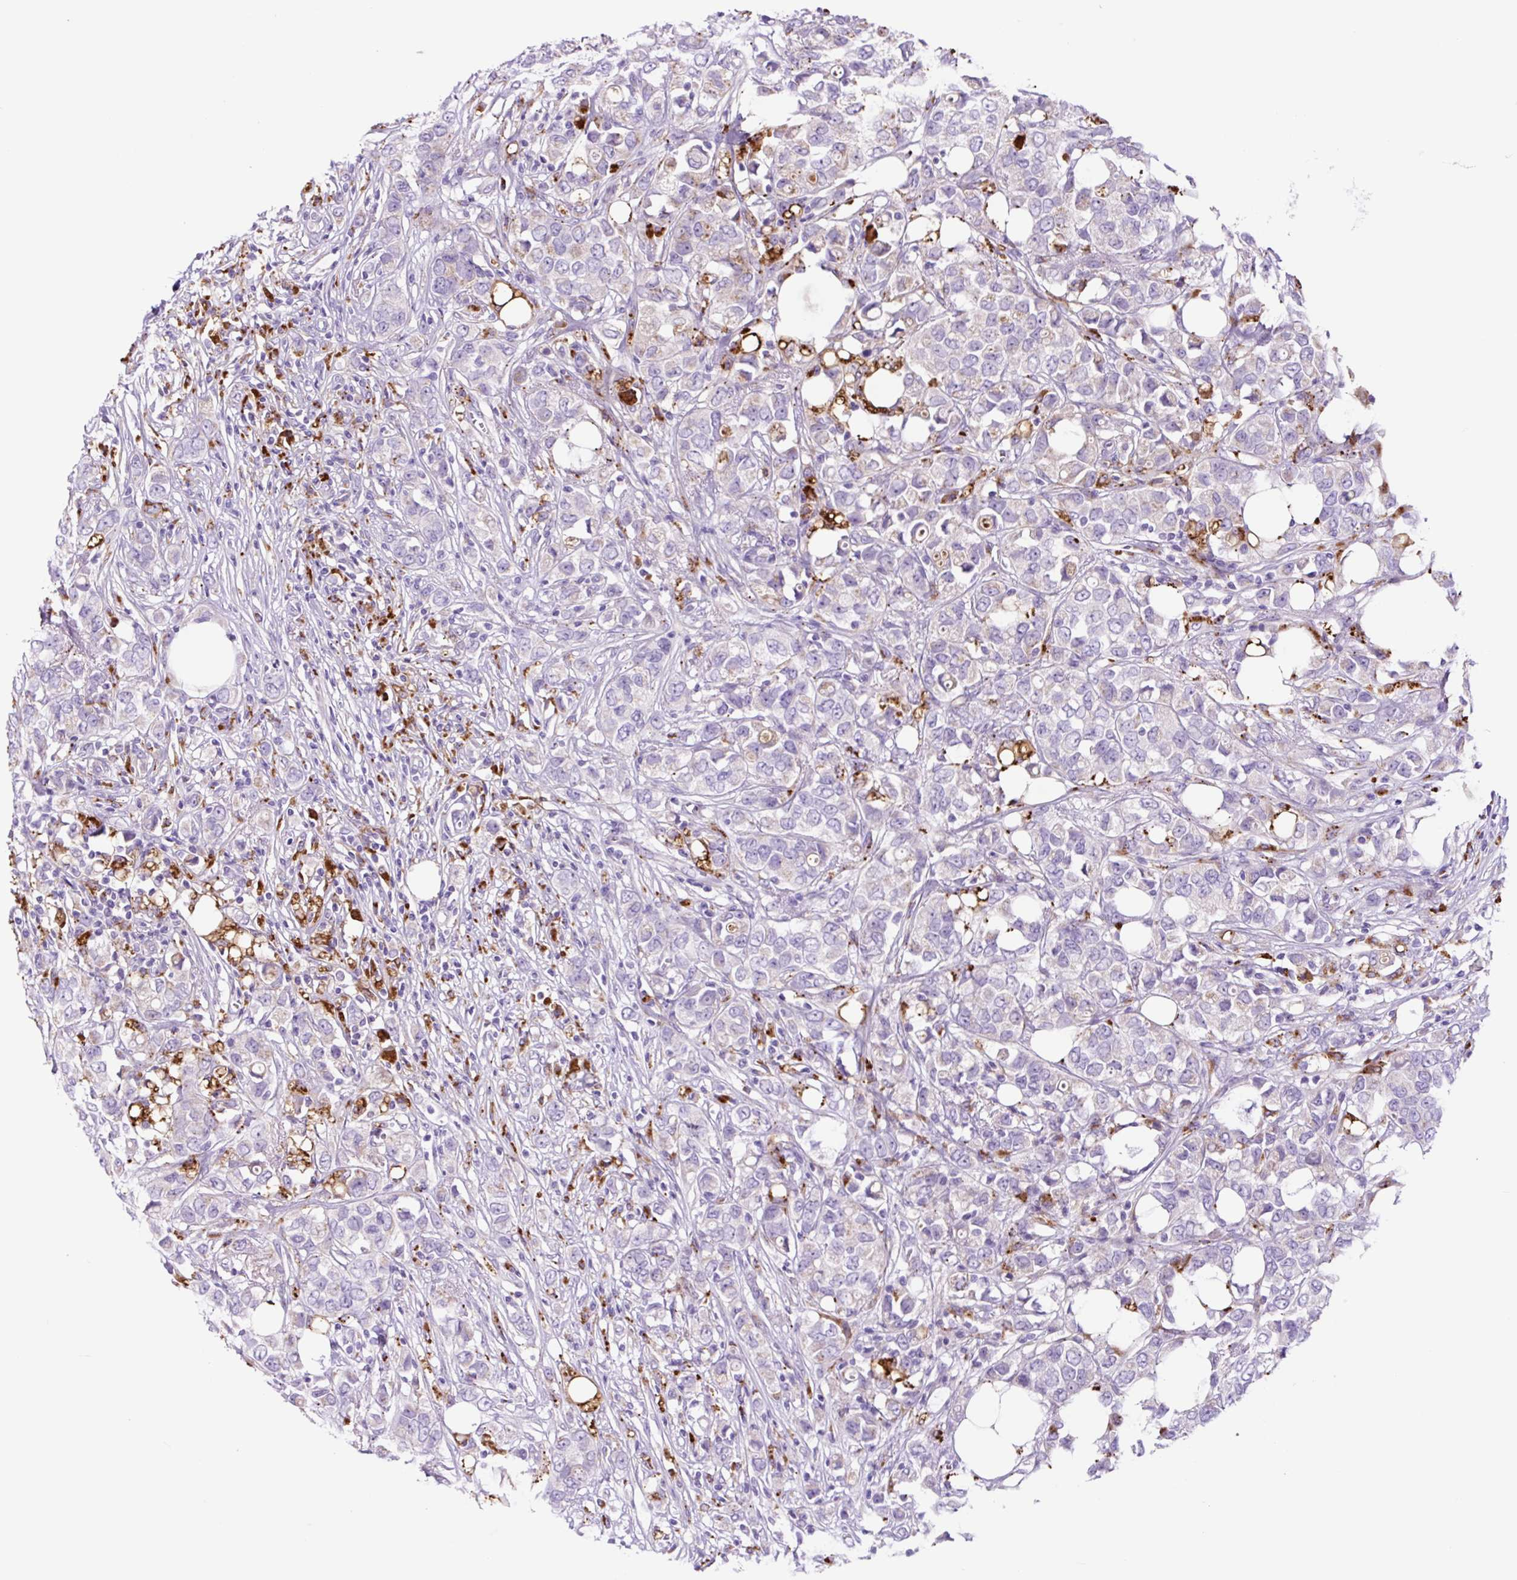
{"staining": {"intensity": "negative", "quantity": "none", "location": "none"}, "tissue": "breast cancer", "cell_type": "Tumor cells", "image_type": "cancer", "snomed": [{"axis": "morphology", "description": "Lobular carcinoma"}, {"axis": "topography", "description": "Breast"}], "caption": "Breast lobular carcinoma stained for a protein using immunohistochemistry displays no positivity tumor cells.", "gene": "LCN10", "patient": {"sex": "female", "age": 91}}